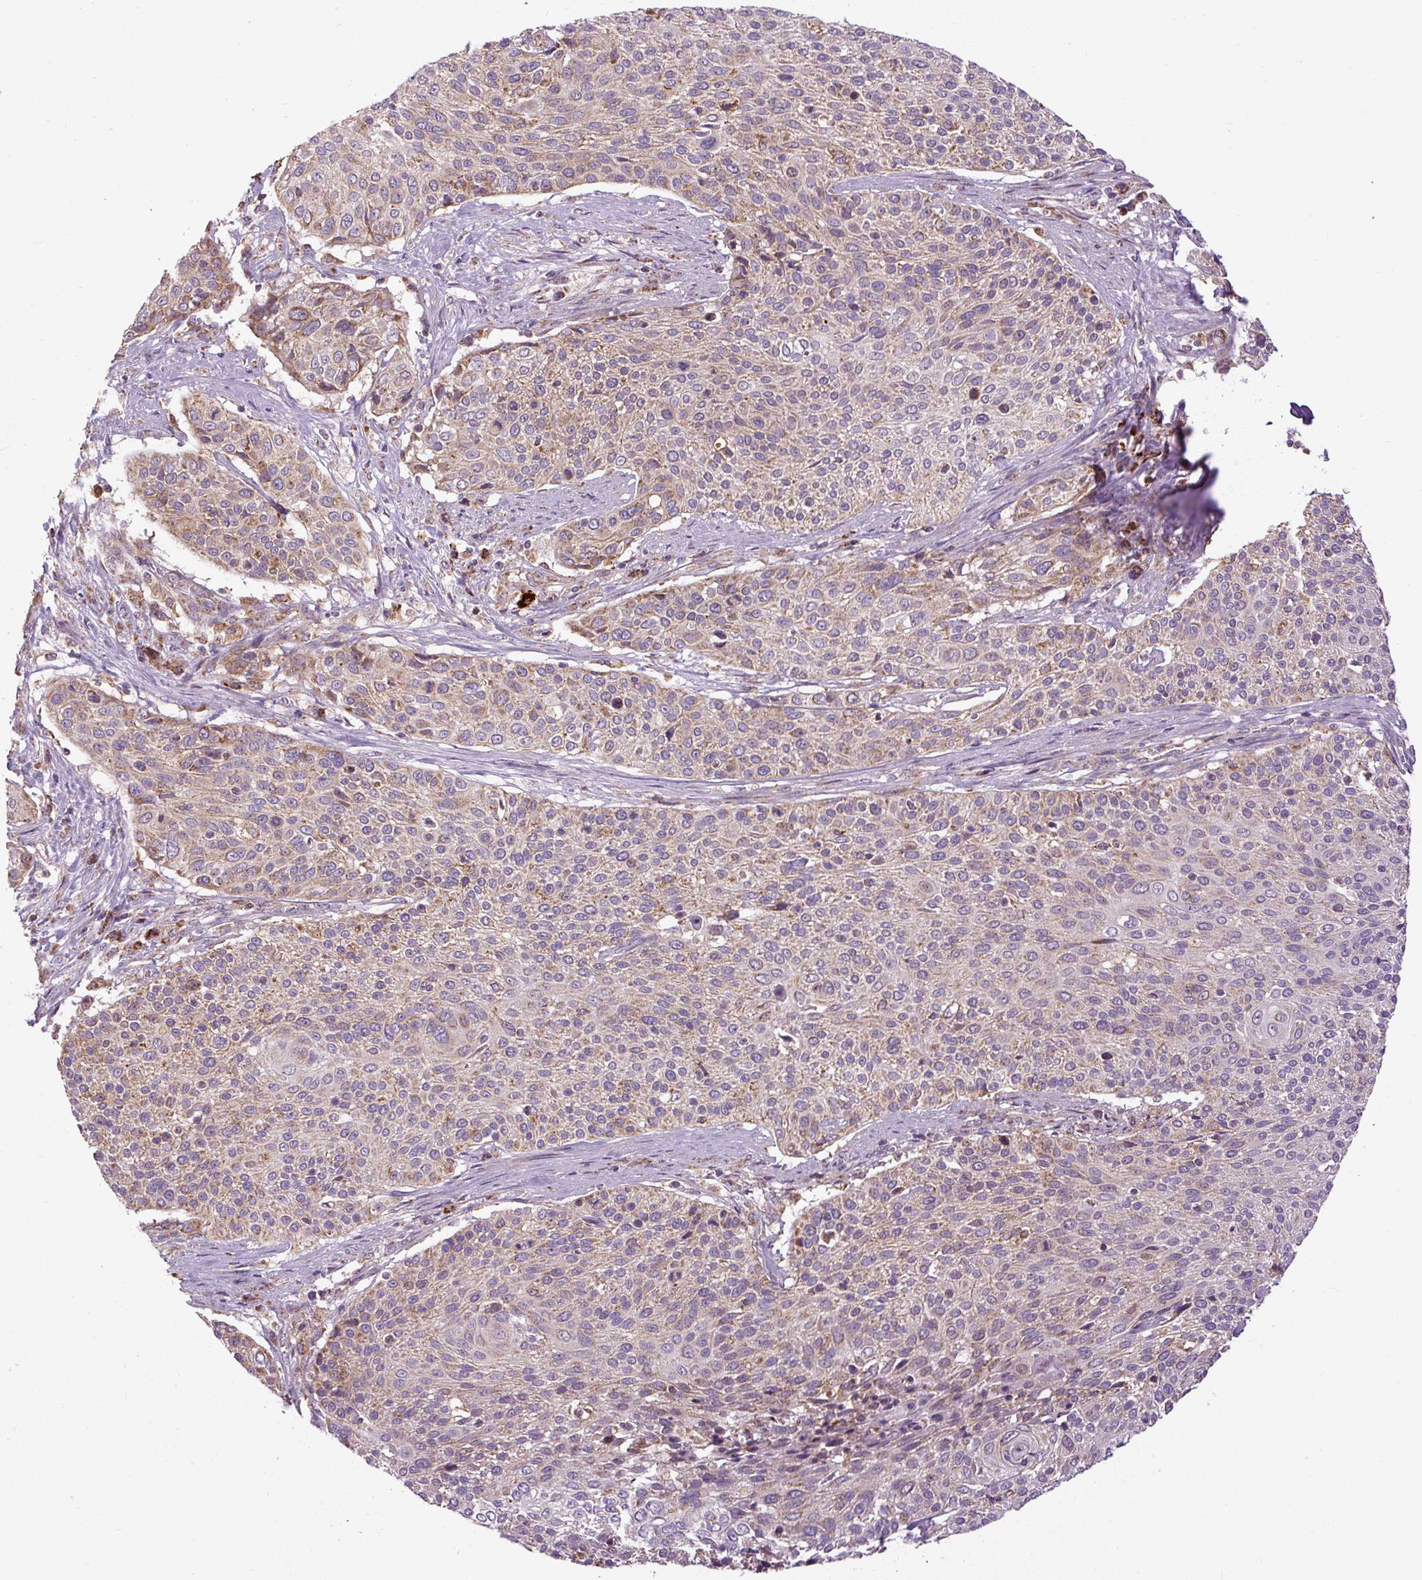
{"staining": {"intensity": "weak", "quantity": "25%-75%", "location": "cytoplasmic/membranous"}, "tissue": "cervical cancer", "cell_type": "Tumor cells", "image_type": "cancer", "snomed": [{"axis": "morphology", "description": "Squamous cell carcinoma, NOS"}, {"axis": "topography", "description": "Cervix"}], "caption": "Tumor cells reveal weak cytoplasmic/membranous positivity in approximately 25%-75% of cells in cervical cancer.", "gene": "TM2D3", "patient": {"sex": "female", "age": 31}}